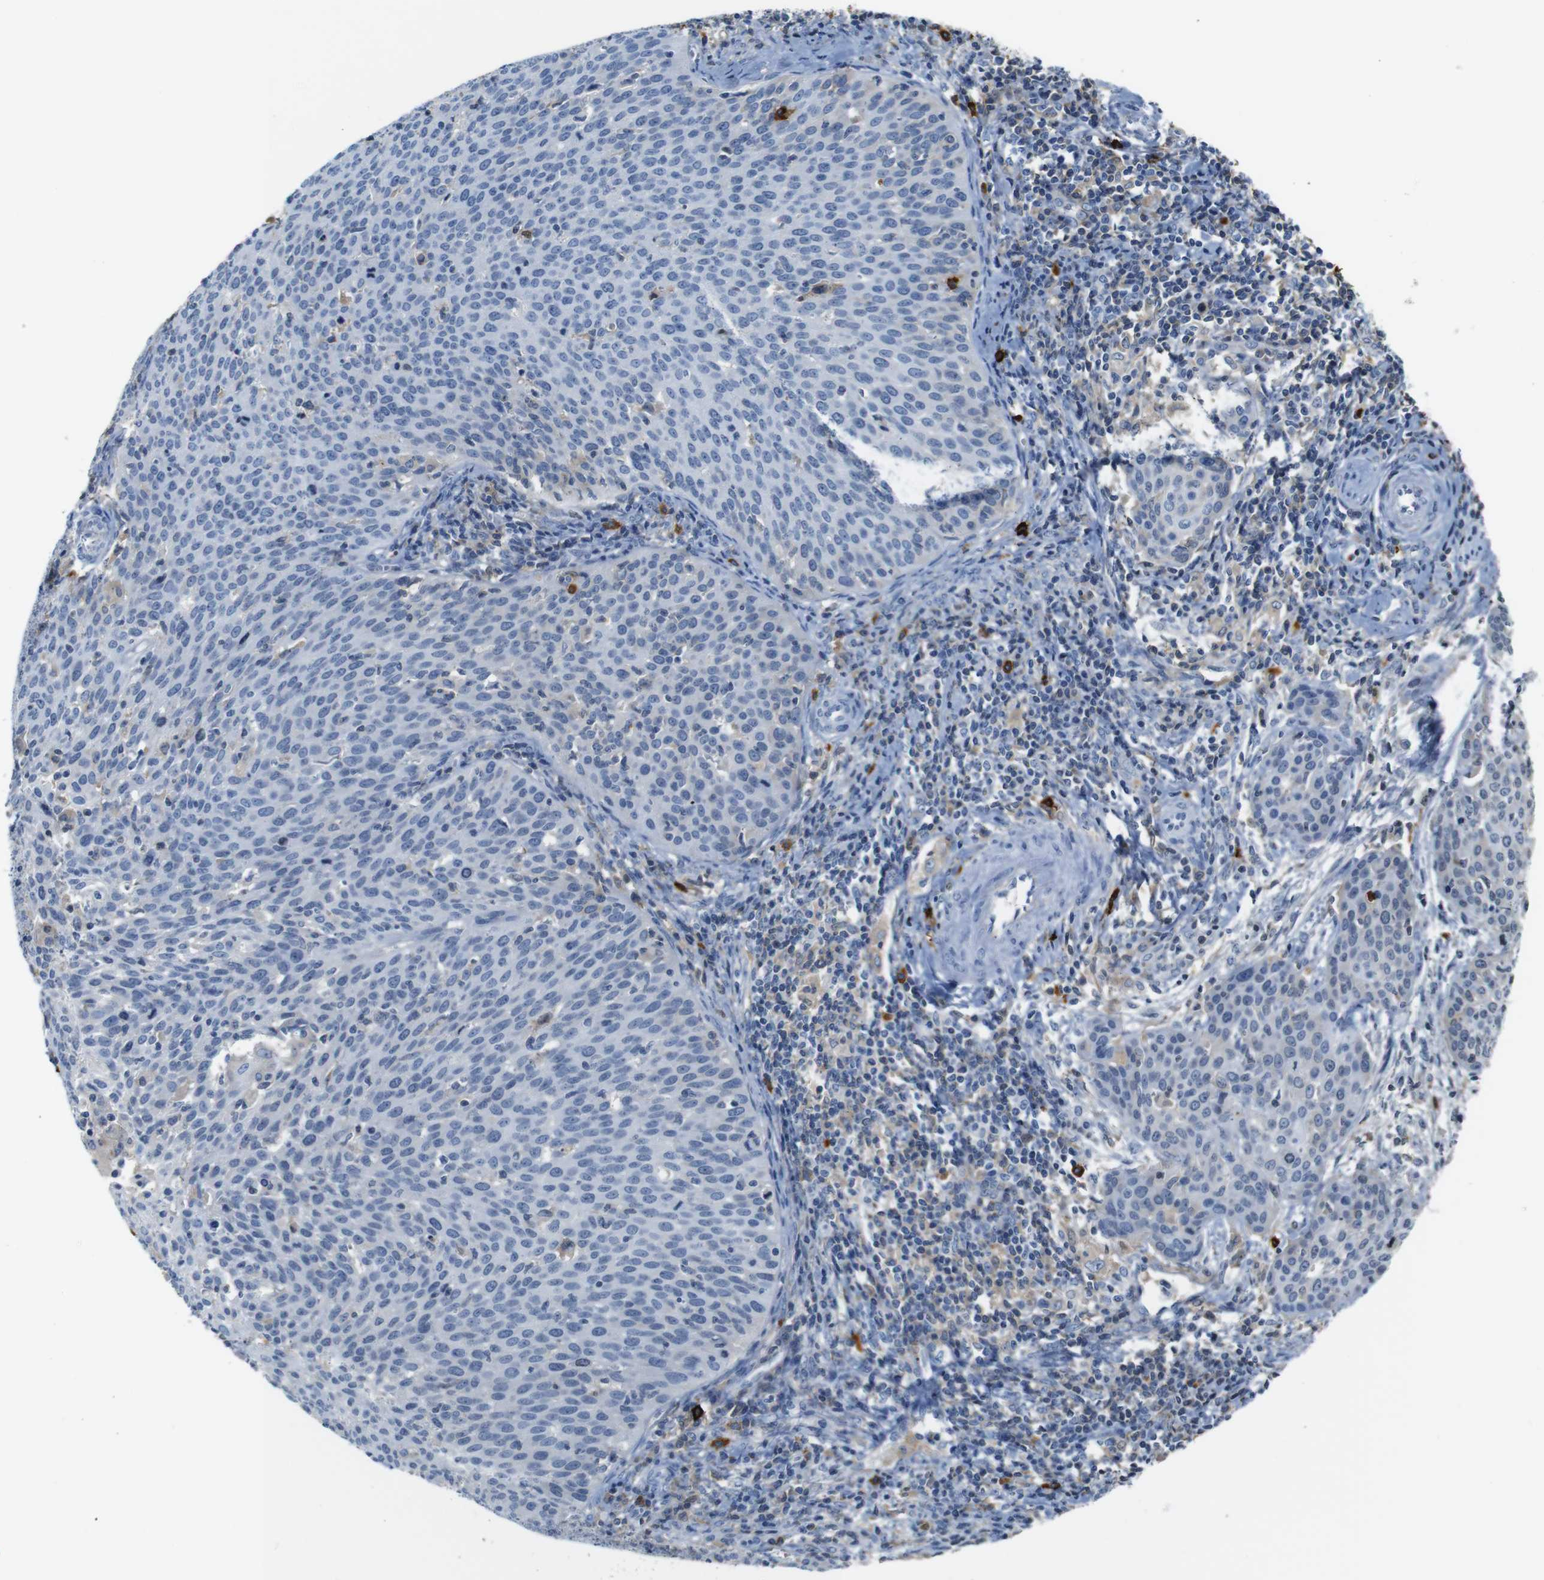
{"staining": {"intensity": "negative", "quantity": "none", "location": "none"}, "tissue": "cervical cancer", "cell_type": "Tumor cells", "image_type": "cancer", "snomed": [{"axis": "morphology", "description": "Squamous cell carcinoma, NOS"}, {"axis": "topography", "description": "Cervix"}], "caption": "Protein analysis of cervical cancer (squamous cell carcinoma) displays no significant expression in tumor cells.", "gene": "SERPINA1", "patient": {"sex": "female", "age": 38}}